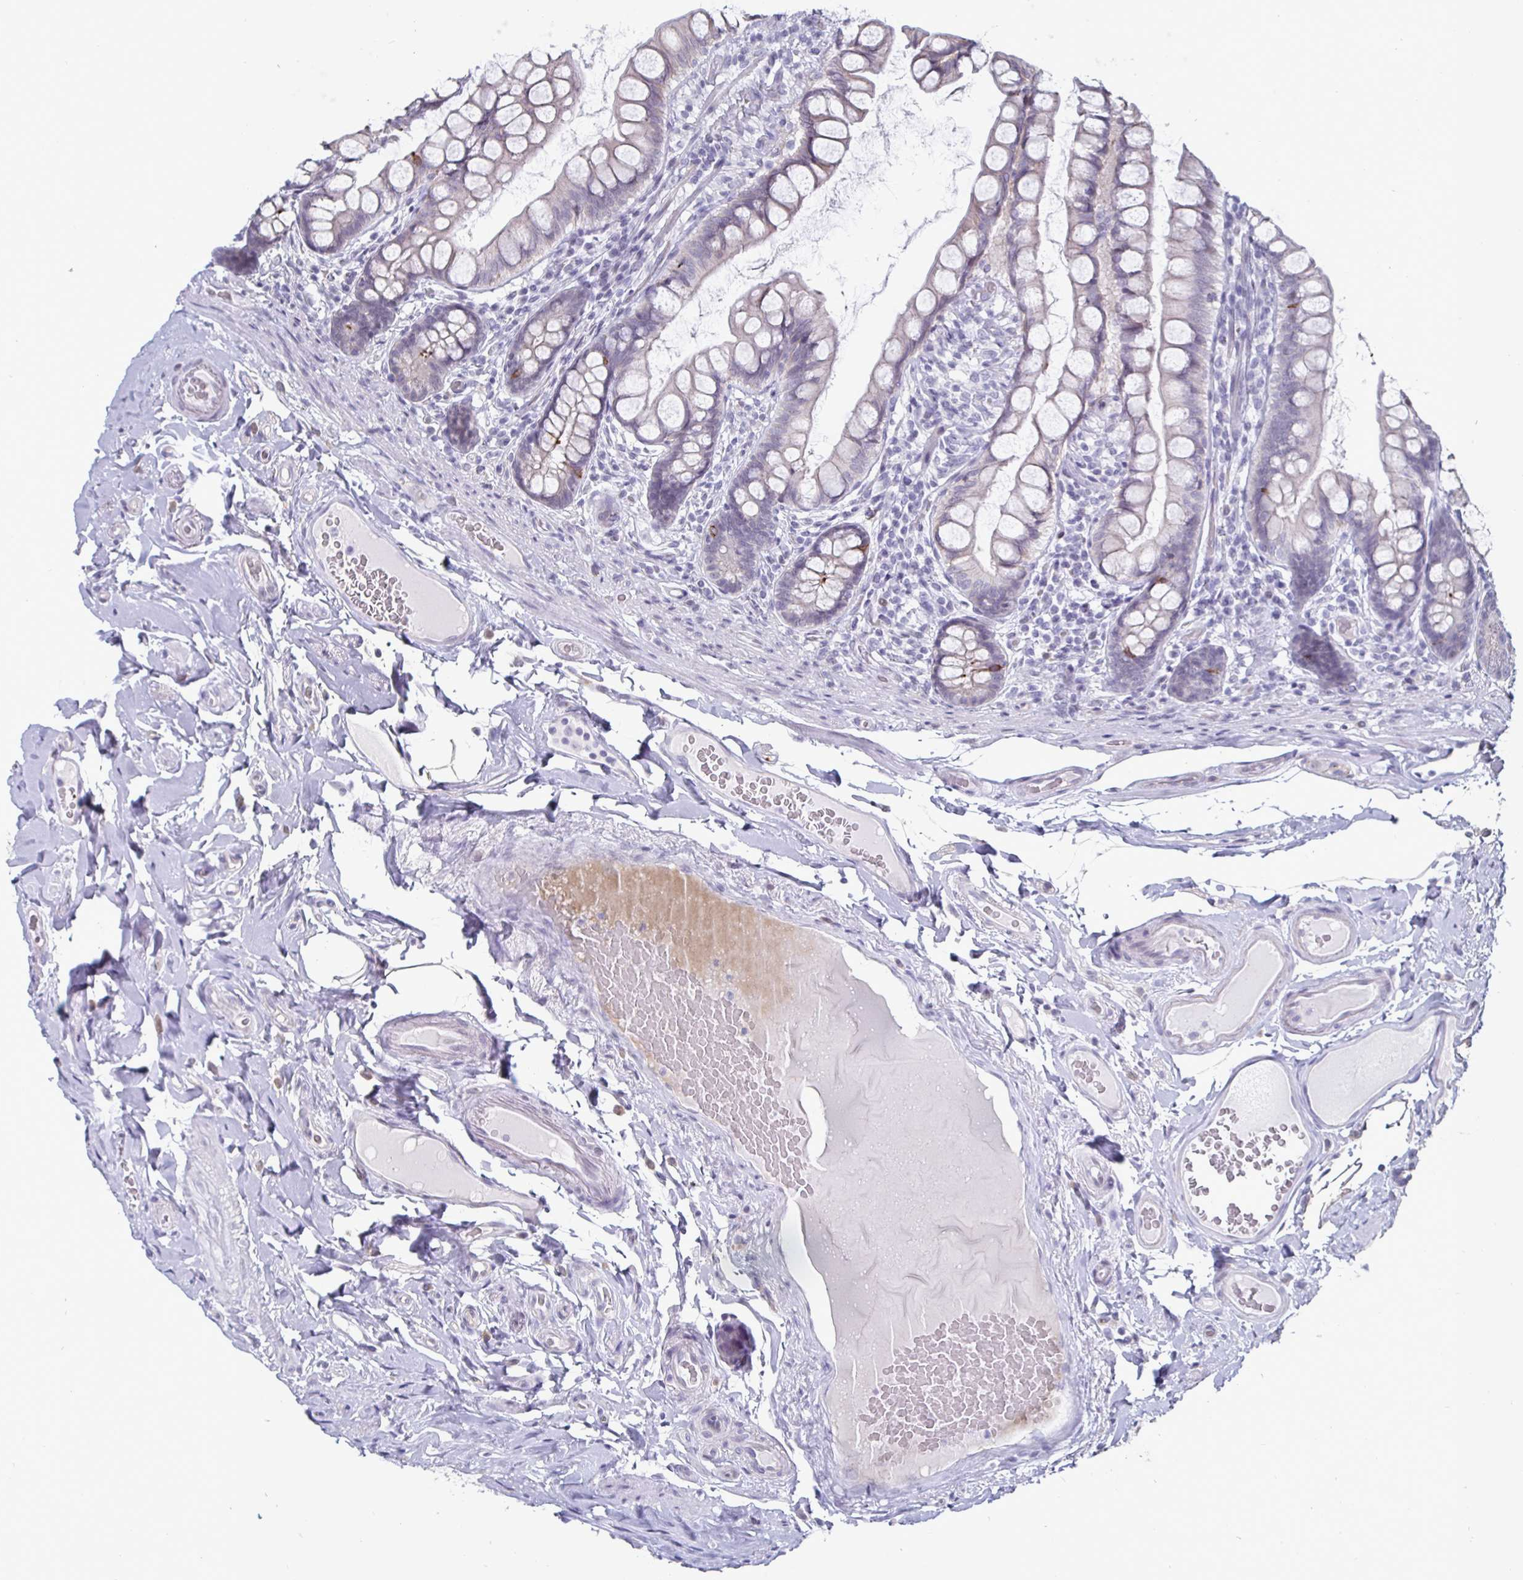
{"staining": {"intensity": "moderate", "quantity": "<25%", "location": "cytoplasmic/membranous"}, "tissue": "small intestine", "cell_type": "Glandular cells", "image_type": "normal", "snomed": [{"axis": "morphology", "description": "Normal tissue, NOS"}, {"axis": "topography", "description": "Small intestine"}], "caption": "Small intestine stained for a protein (brown) exhibits moderate cytoplasmic/membranous positive expression in about <25% of glandular cells.", "gene": "OOSP2", "patient": {"sex": "male", "age": 70}}